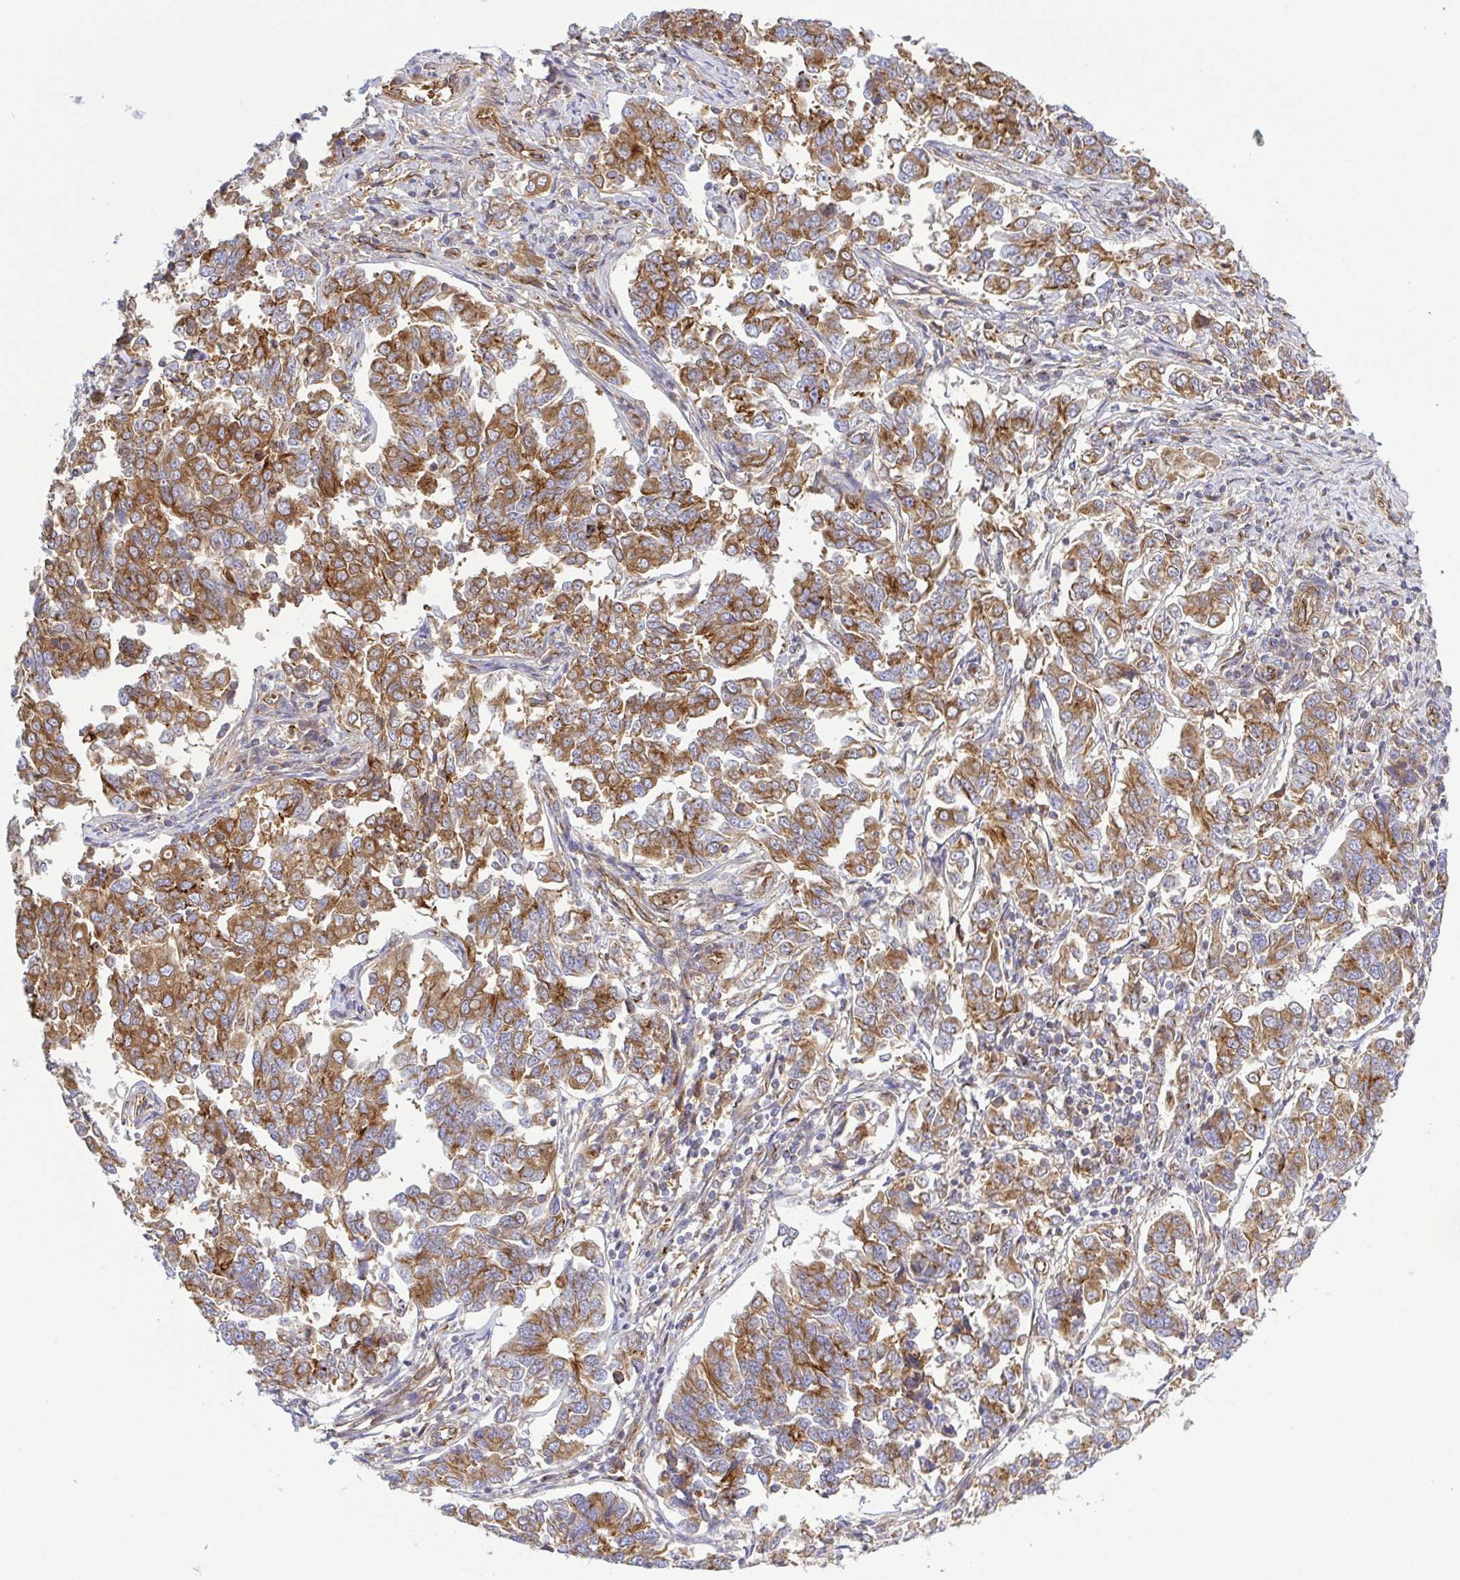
{"staining": {"intensity": "strong", "quantity": ">75%", "location": "cytoplasmic/membranous"}, "tissue": "endometrial cancer", "cell_type": "Tumor cells", "image_type": "cancer", "snomed": [{"axis": "morphology", "description": "Adenocarcinoma, NOS"}, {"axis": "topography", "description": "Endometrium"}], "caption": "Protein expression analysis of human endometrial cancer (adenocarcinoma) reveals strong cytoplasmic/membranous positivity in approximately >75% of tumor cells. (IHC, brightfield microscopy, high magnification).", "gene": "KIF5B", "patient": {"sex": "female", "age": 43}}